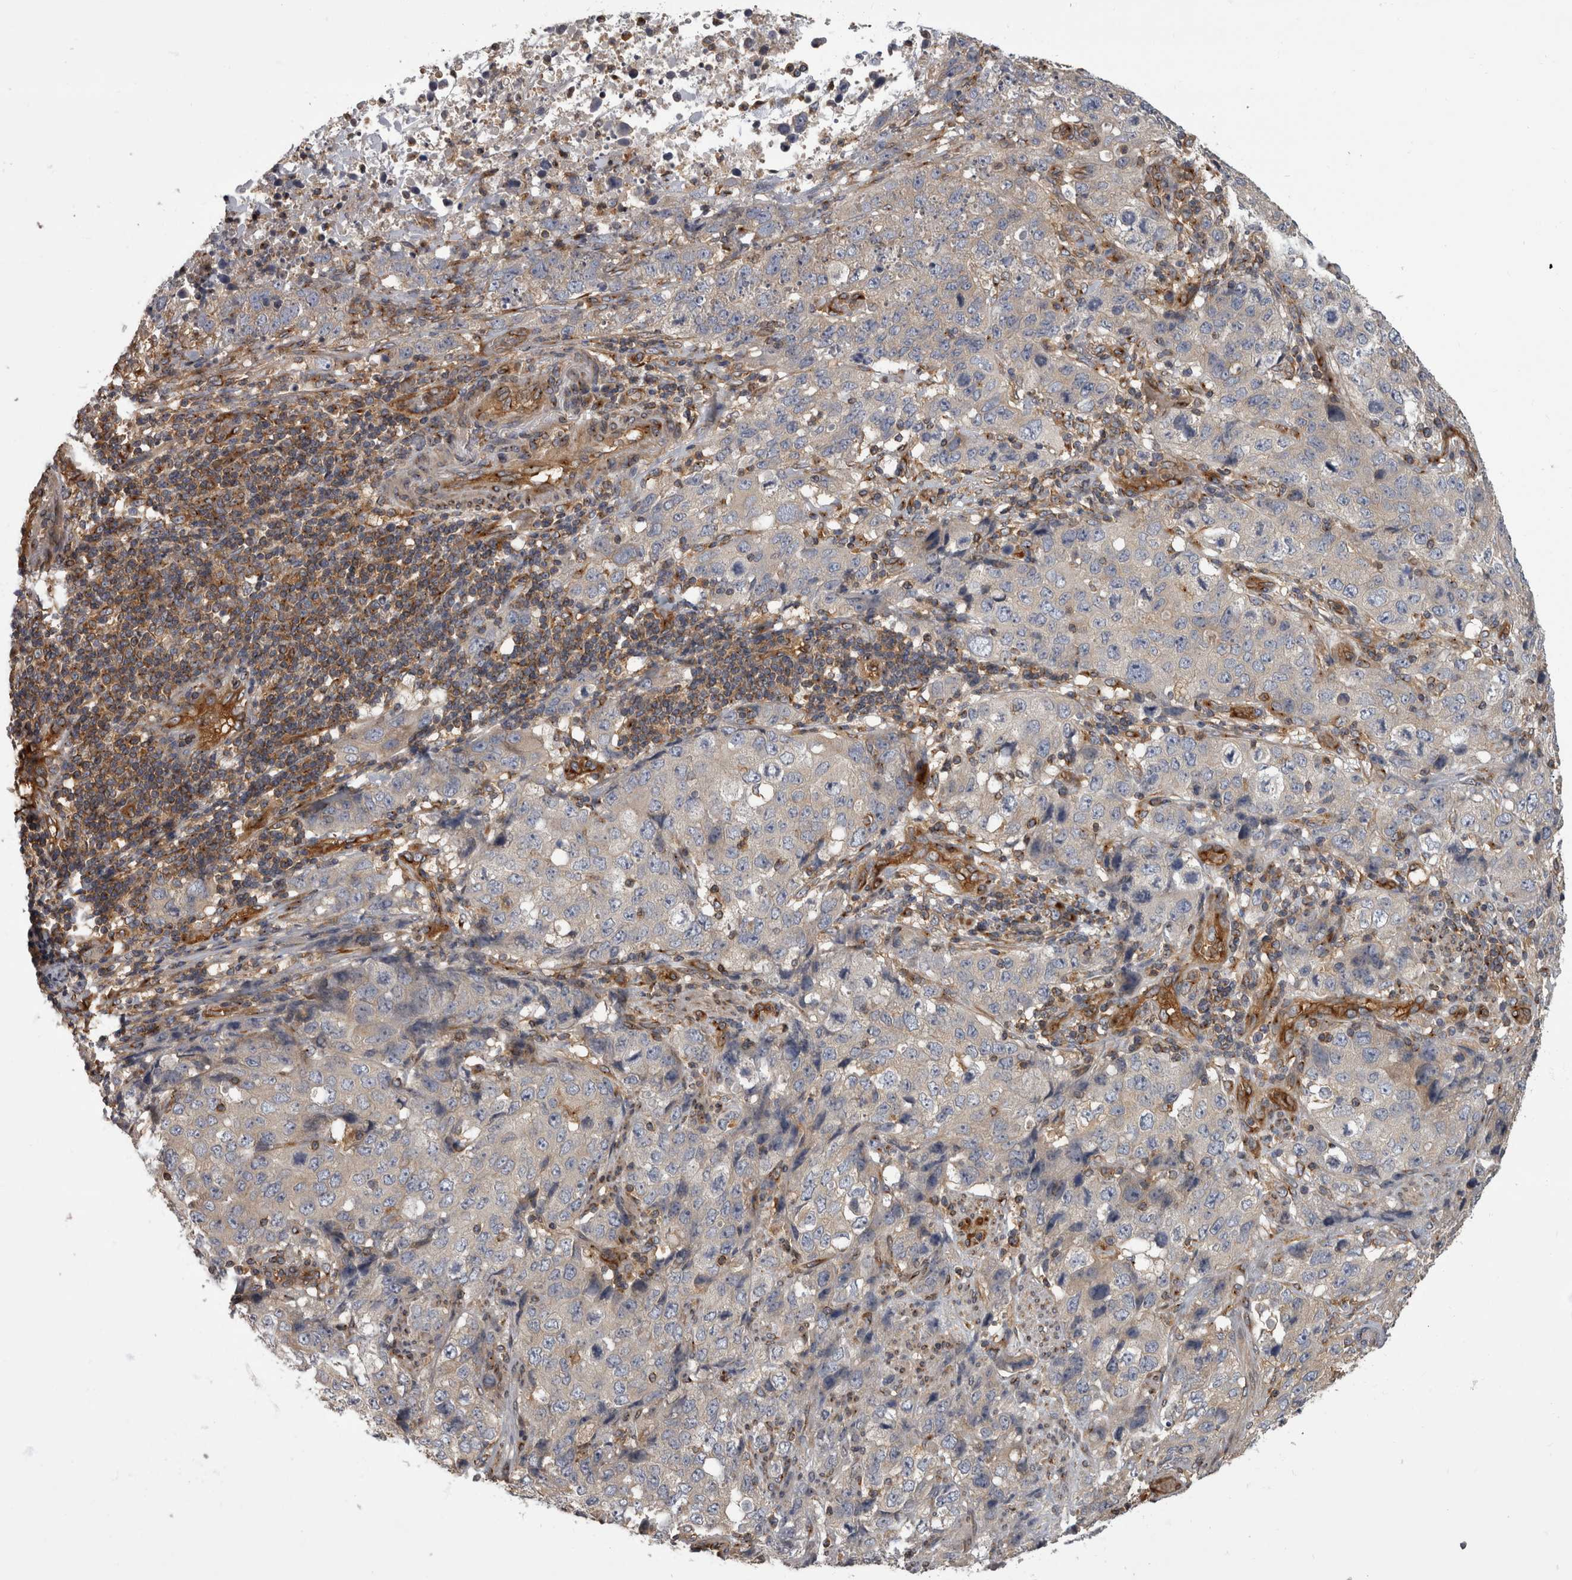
{"staining": {"intensity": "weak", "quantity": "<25%", "location": "cytoplasmic/membranous"}, "tissue": "stomach cancer", "cell_type": "Tumor cells", "image_type": "cancer", "snomed": [{"axis": "morphology", "description": "Adenocarcinoma, NOS"}, {"axis": "topography", "description": "Stomach"}], "caption": "Tumor cells are negative for brown protein staining in stomach adenocarcinoma. (DAB immunohistochemistry (IHC) visualized using brightfield microscopy, high magnification).", "gene": "HOOK3", "patient": {"sex": "male", "age": 48}}